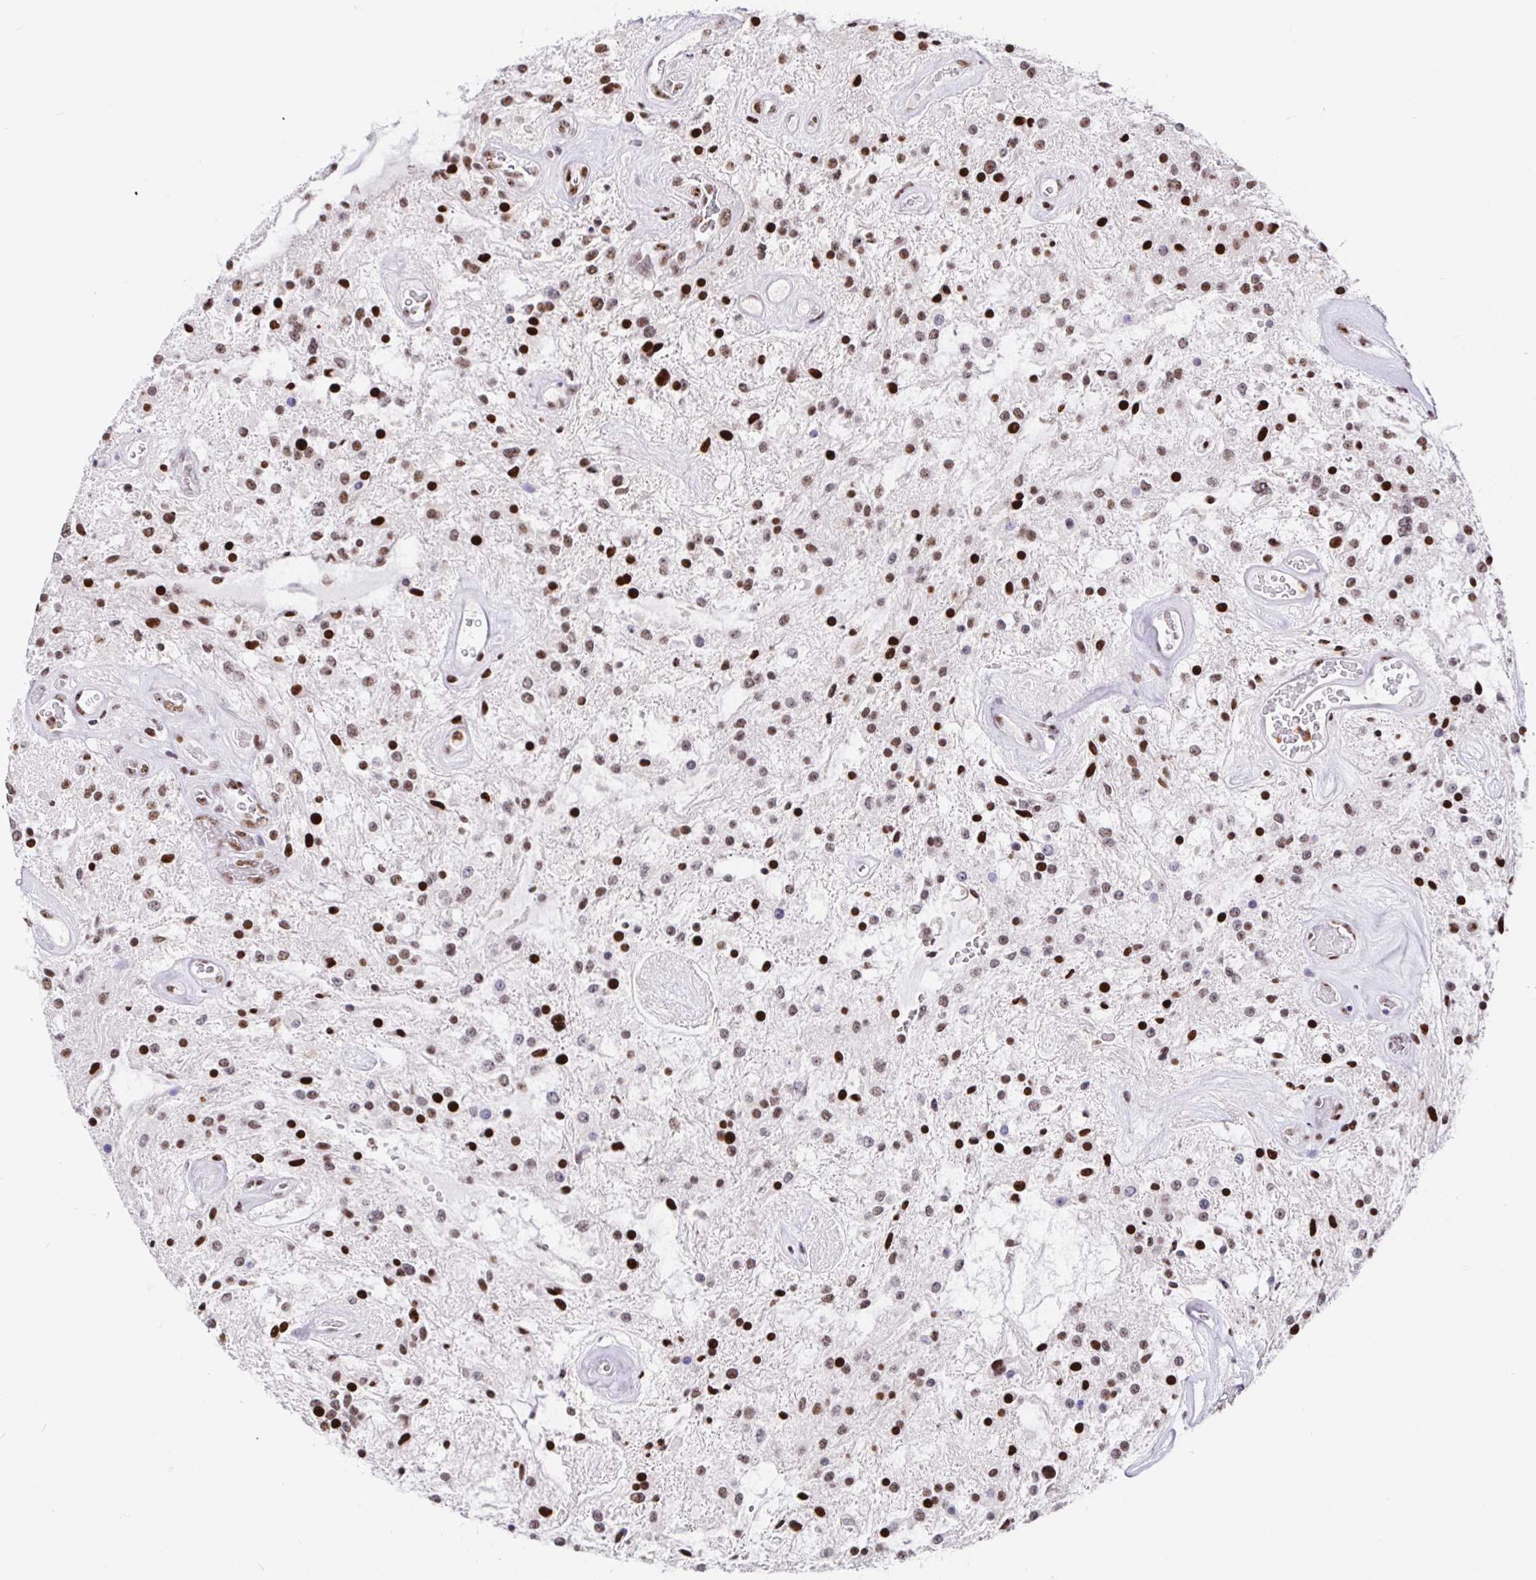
{"staining": {"intensity": "moderate", "quantity": ">75%", "location": "nuclear"}, "tissue": "glioma", "cell_type": "Tumor cells", "image_type": "cancer", "snomed": [{"axis": "morphology", "description": "Glioma, malignant, Low grade"}, {"axis": "topography", "description": "Cerebellum"}], "caption": "Human glioma stained with a protein marker shows moderate staining in tumor cells.", "gene": "SETD5", "patient": {"sex": "female", "age": 14}}